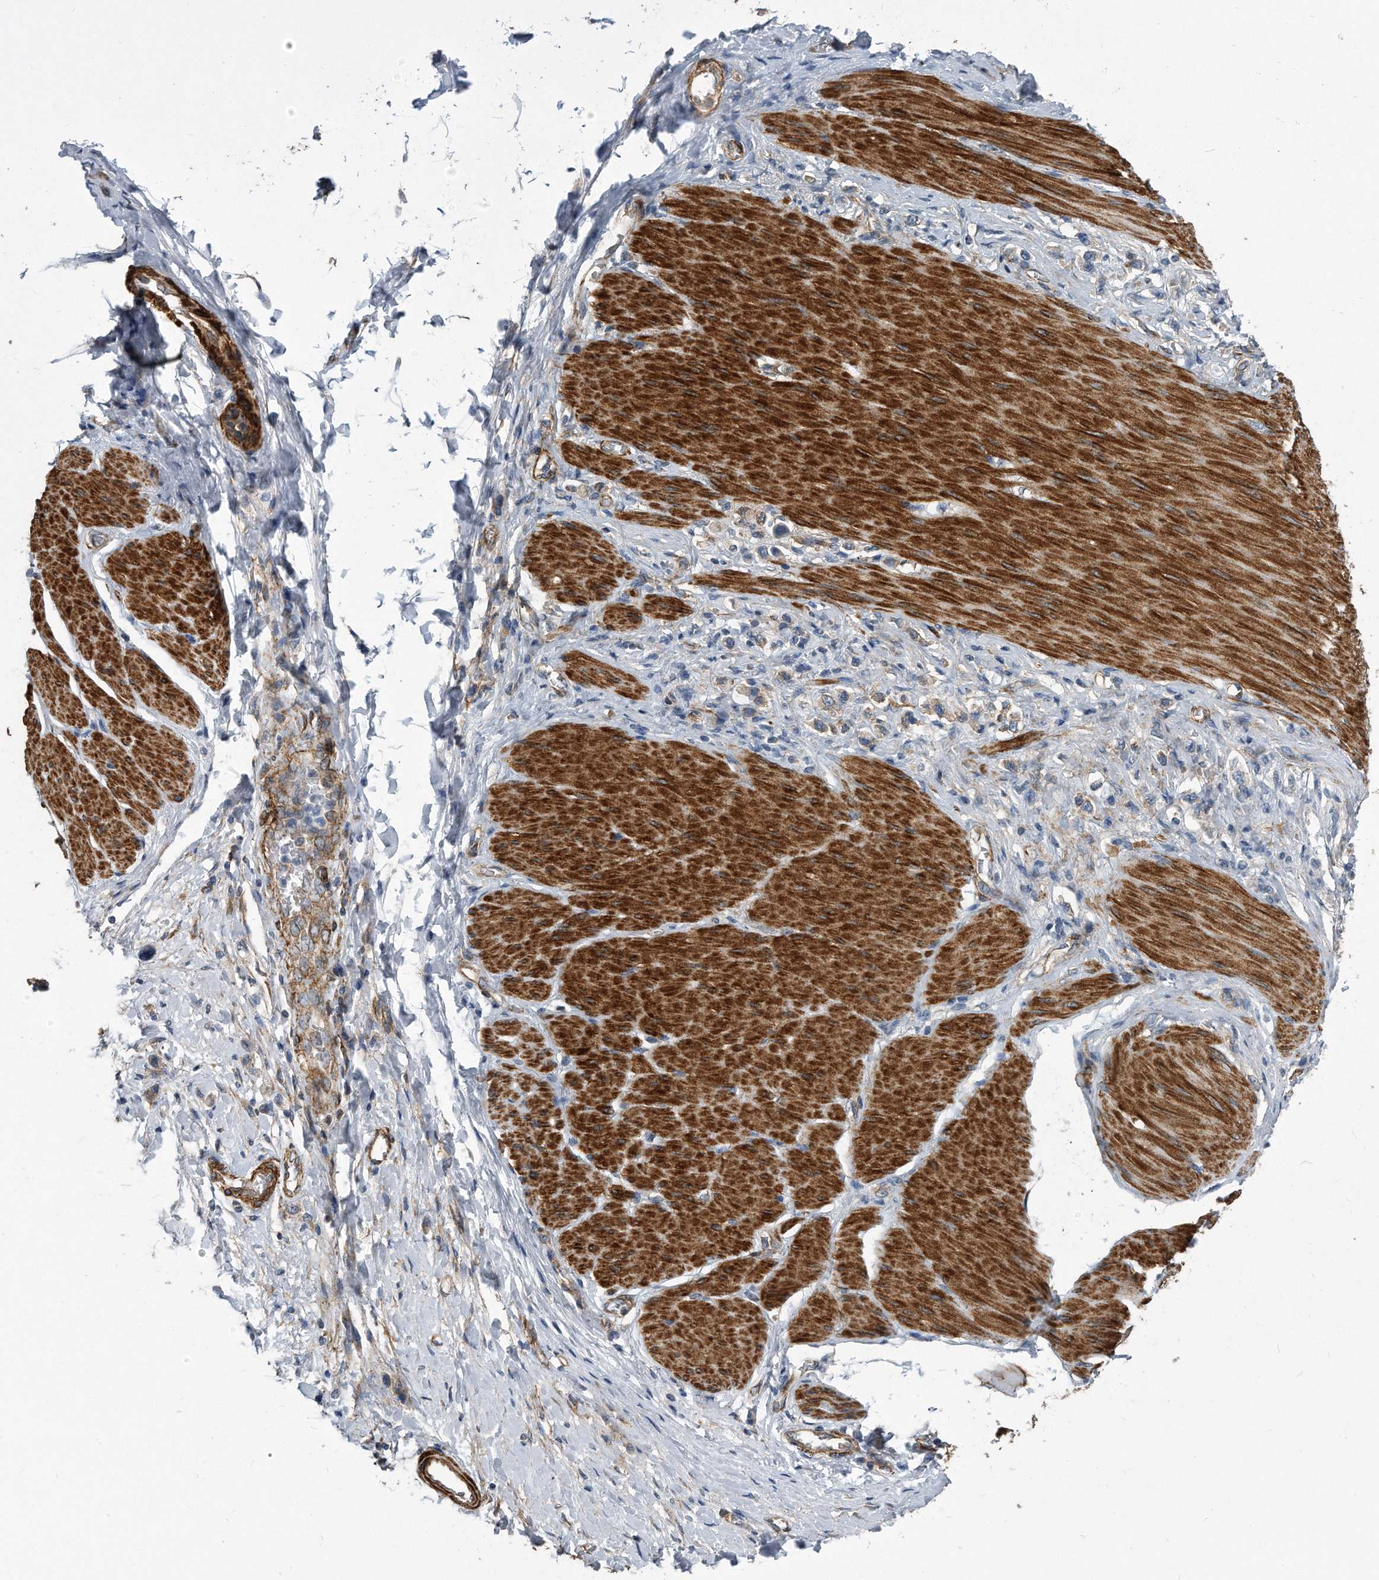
{"staining": {"intensity": "weak", "quantity": "25%-75%", "location": "cytoplasmic/membranous"}, "tissue": "stomach cancer", "cell_type": "Tumor cells", "image_type": "cancer", "snomed": [{"axis": "morphology", "description": "Adenocarcinoma, NOS"}, {"axis": "topography", "description": "Stomach"}], "caption": "This is a photomicrograph of immunohistochemistry (IHC) staining of stomach cancer (adenocarcinoma), which shows weak positivity in the cytoplasmic/membranous of tumor cells.", "gene": "EIF2B4", "patient": {"sex": "female", "age": 65}}